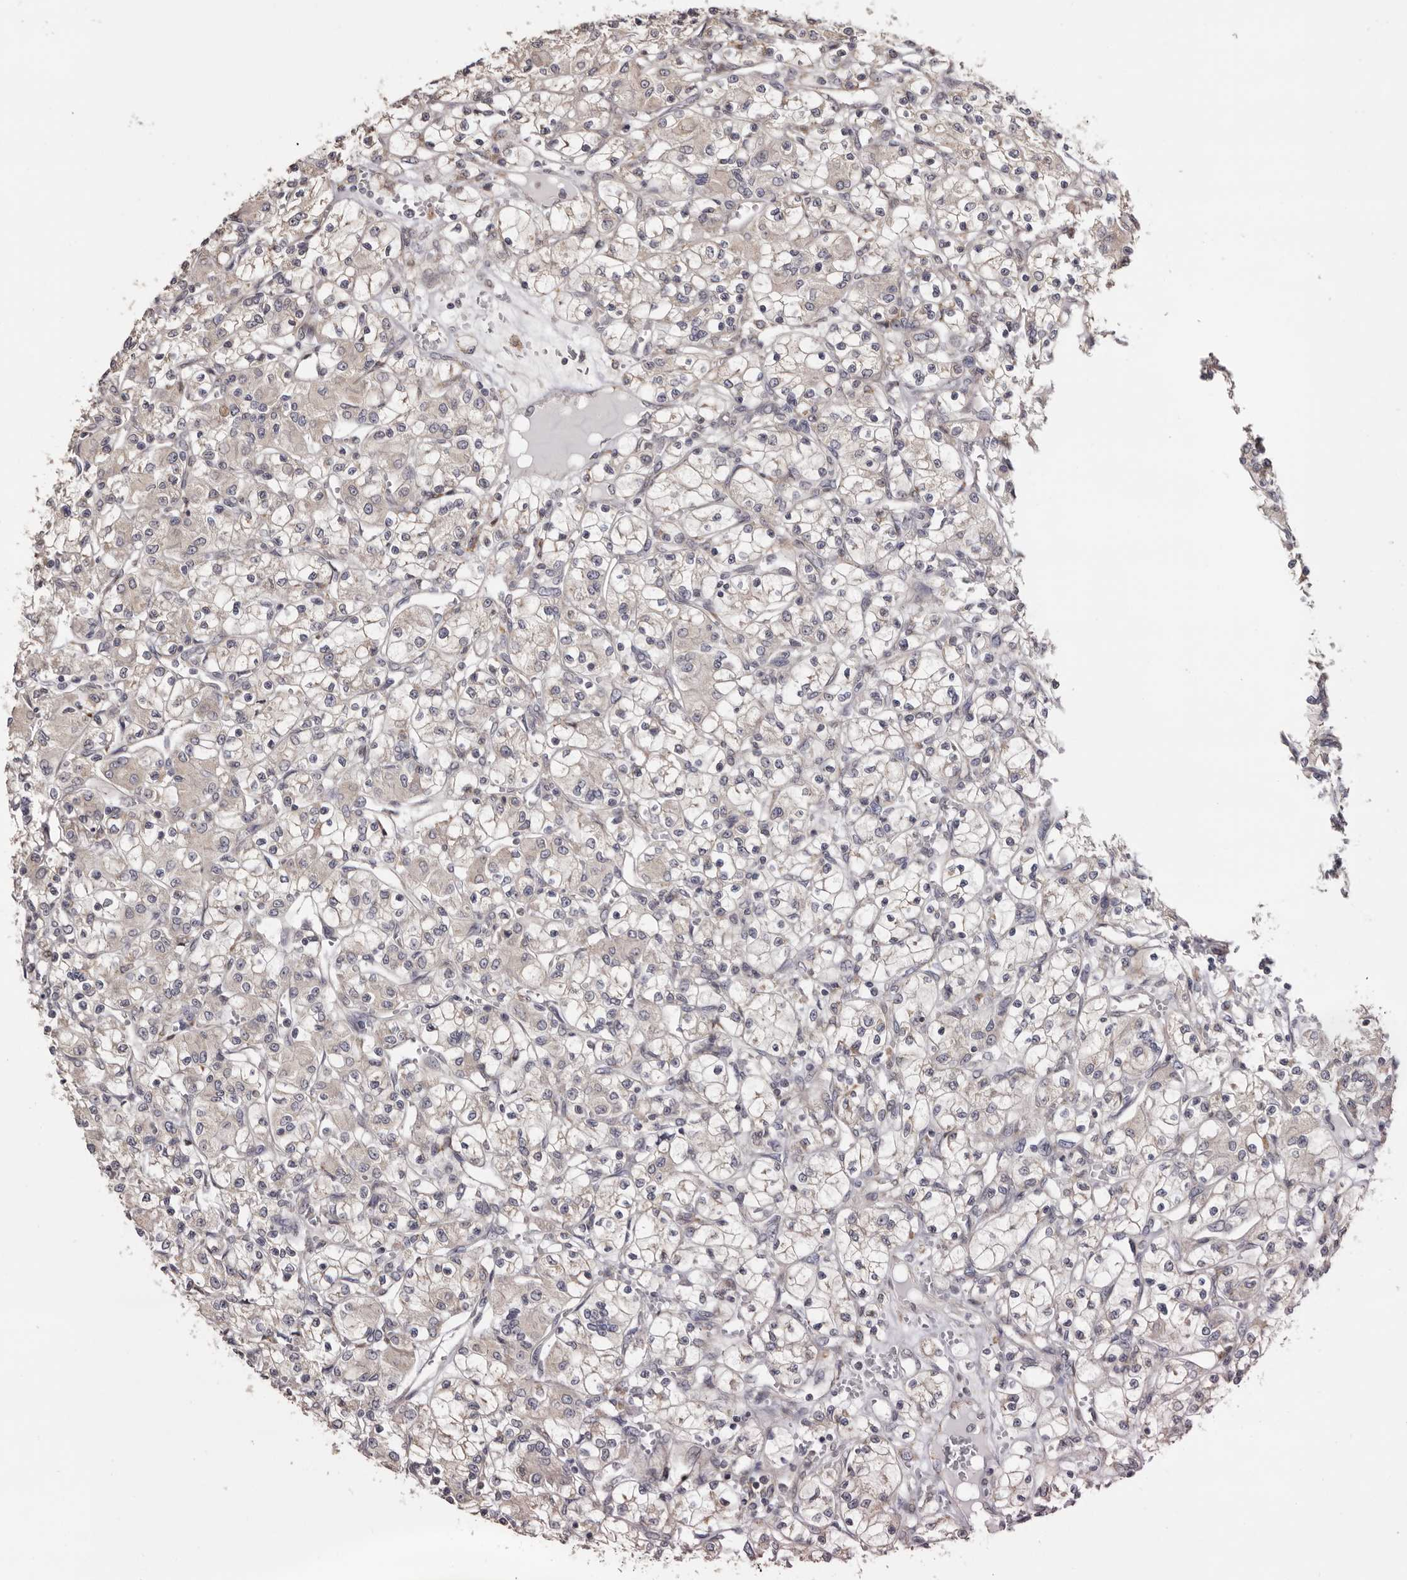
{"staining": {"intensity": "weak", "quantity": "<25%", "location": "cytoplasmic/membranous"}, "tissue": "renal cancer", "cell_type": "Tumor cells", "image_type": "cancer", "snomed": [{"axis": "morphology", "description": "Adenocarcinoma, NOS"}, {"axis": "topography", "description": "Kidney"}], "caption": "Immunohistochemistry (IHC) histopathology image of neoplastic tissue: renal cancer stained with DAB (3,3'-diaminobenzidine) displays no significant protein expression in tumor cells.", "gene": "PIGX", "patient": {"sex": "female", "age": 59}}